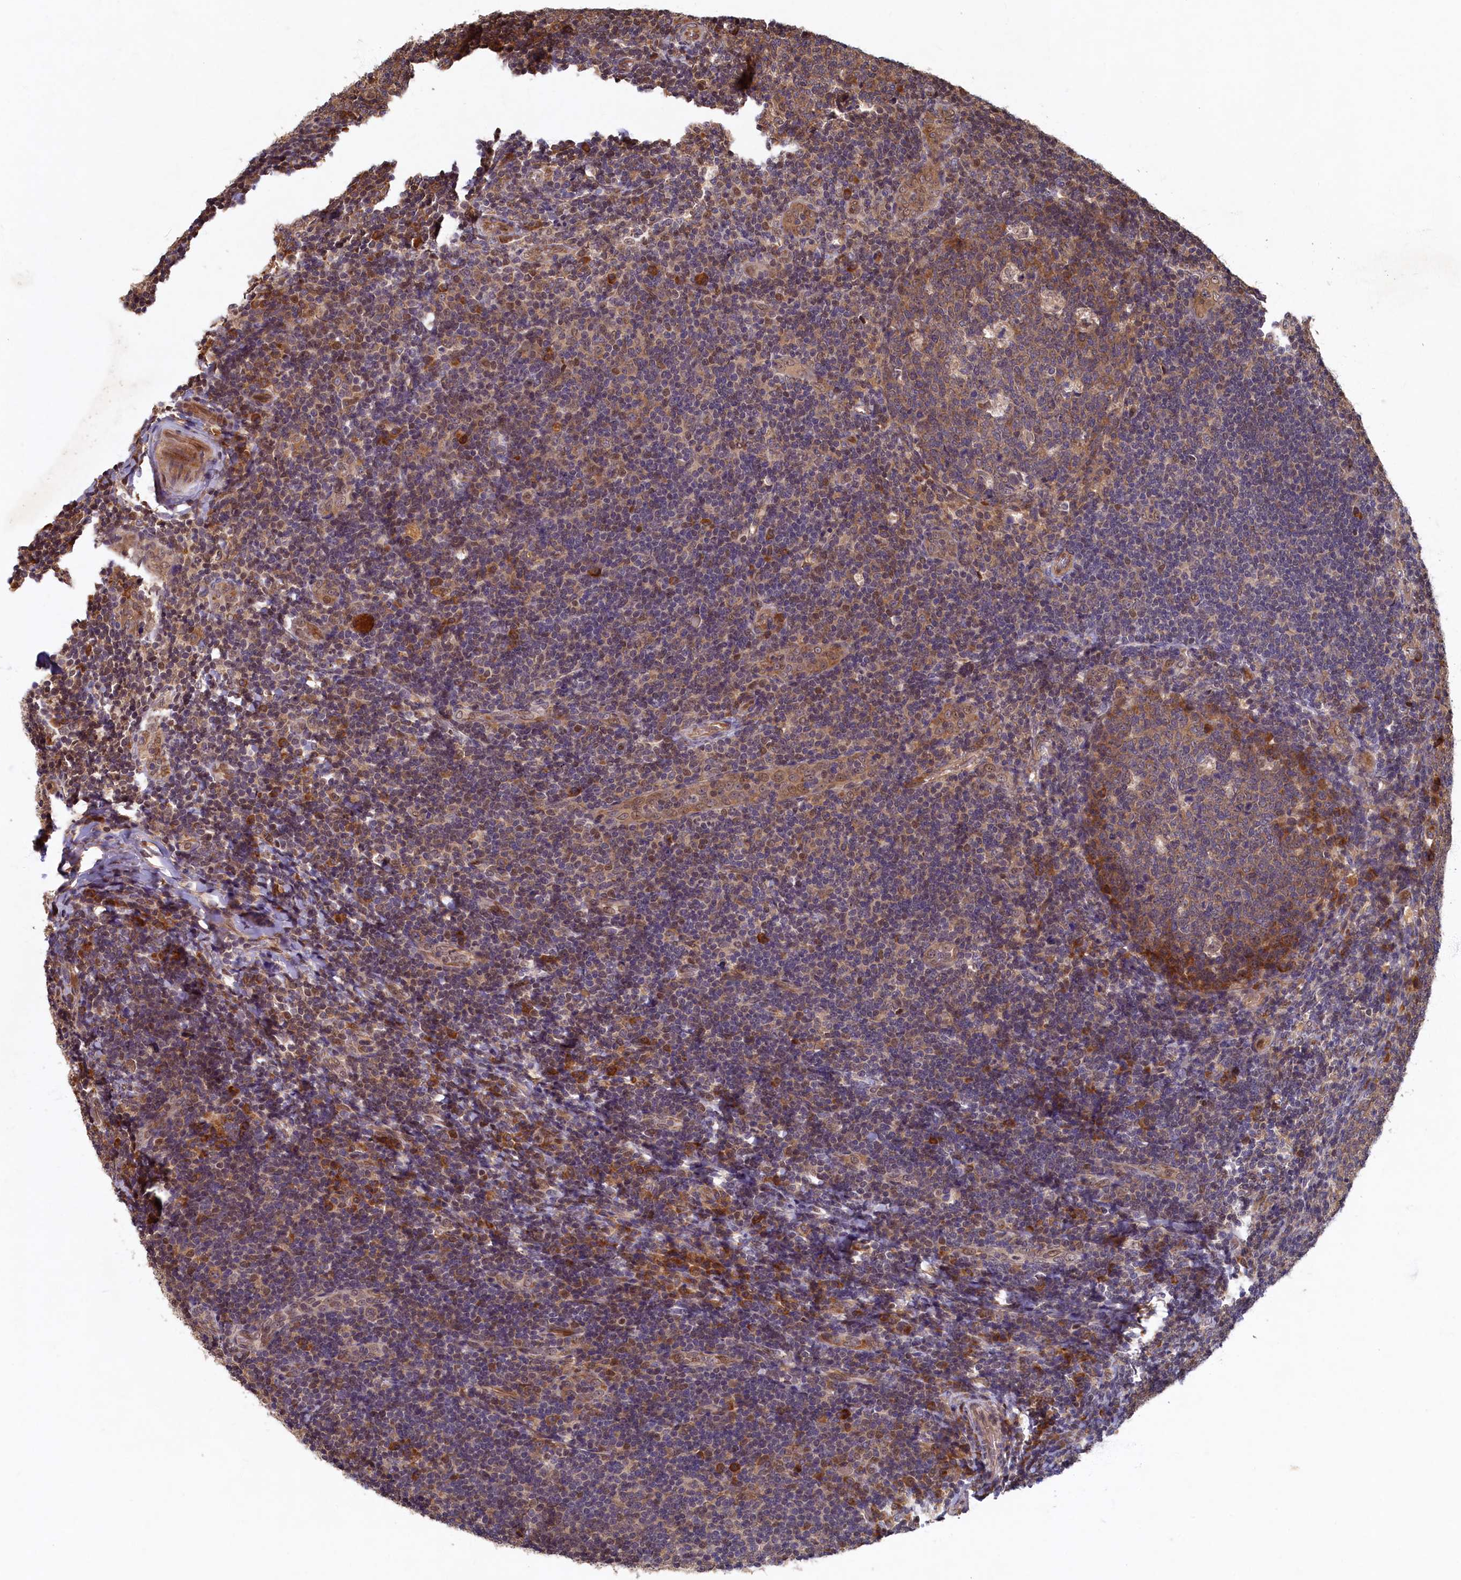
{"staining": {"intensity": "moderate", "quantity": "<25%", "location": "cytoplasmic/membranous"}, "tissue": "tonsil", "cell_type": "Germinal center cells", "image_type": "normal", "snomed": [{"axis": "morphology", "description": "Normal tissue, NOS"}, {"axis": "topography", "description": "Tonsil"}], "caption": "Human tonsil stained for a protein (brown) shows moderate cytoplasmic/membranous positive staining in about <25% of germinal center cells.", "gene": "LCMT2", "patient": {"sex": "male", "age": 17}}